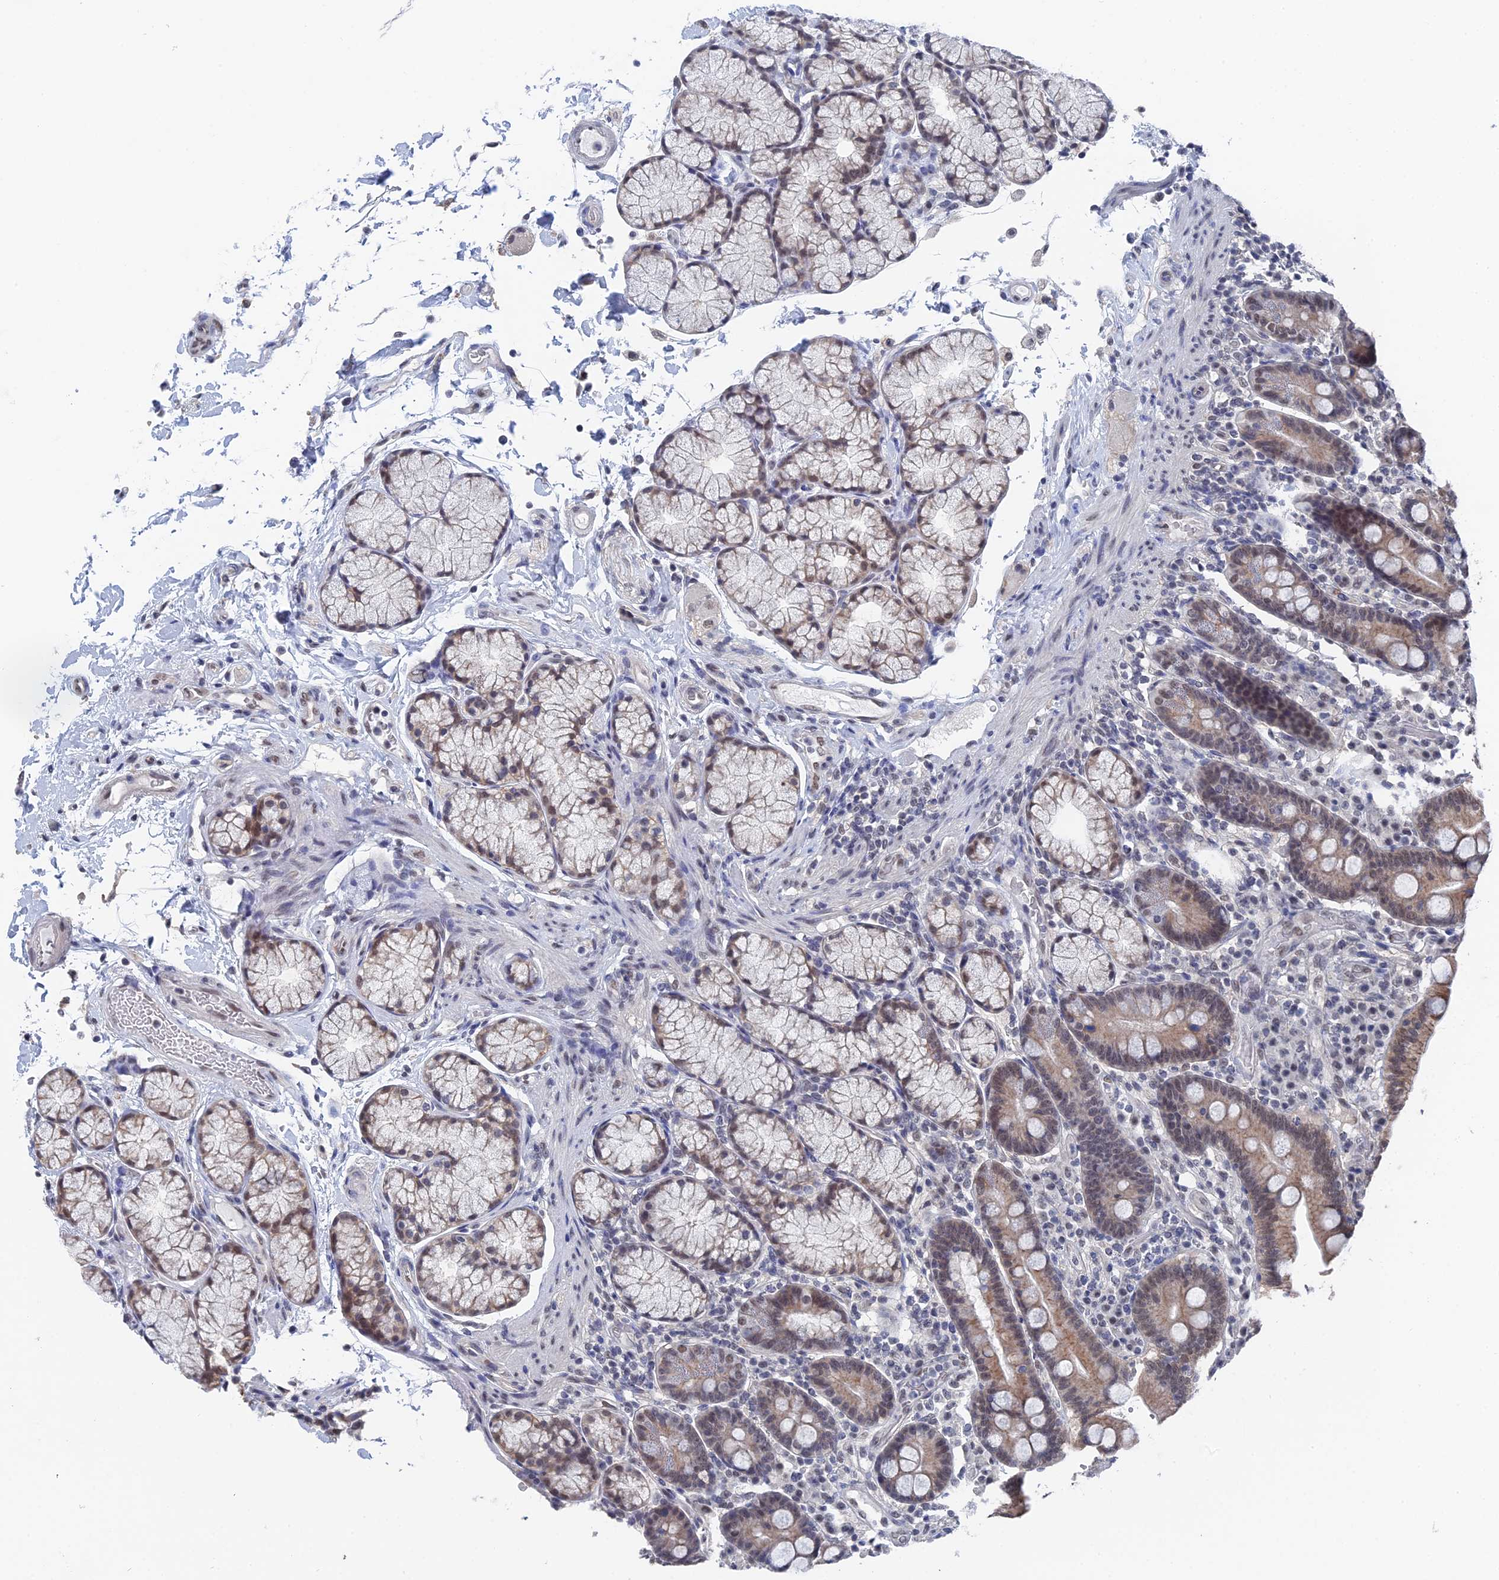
{"staining": {"intensity": "moderate", "quantity": "25%-75%", "location": "cytoplasmic/membranous,nuclear"}, "tissue": "duodenum", "cell_type": "Glandular cells", "image_type": "normal", "snomed": [{"axis": "morphology", "description": "Normal tissue, NOS"}, {"axis": "topography", "description": "Small intestine, NOS"}], "caption": "This is a histology image of IHC staining of unremarkable duodenum, which shows moderate staining in the cytoplasmic/membranous,nuclear of glandular cells.", "gene": "TSSC4", "patient": {"sex": "female", "age": 71}}